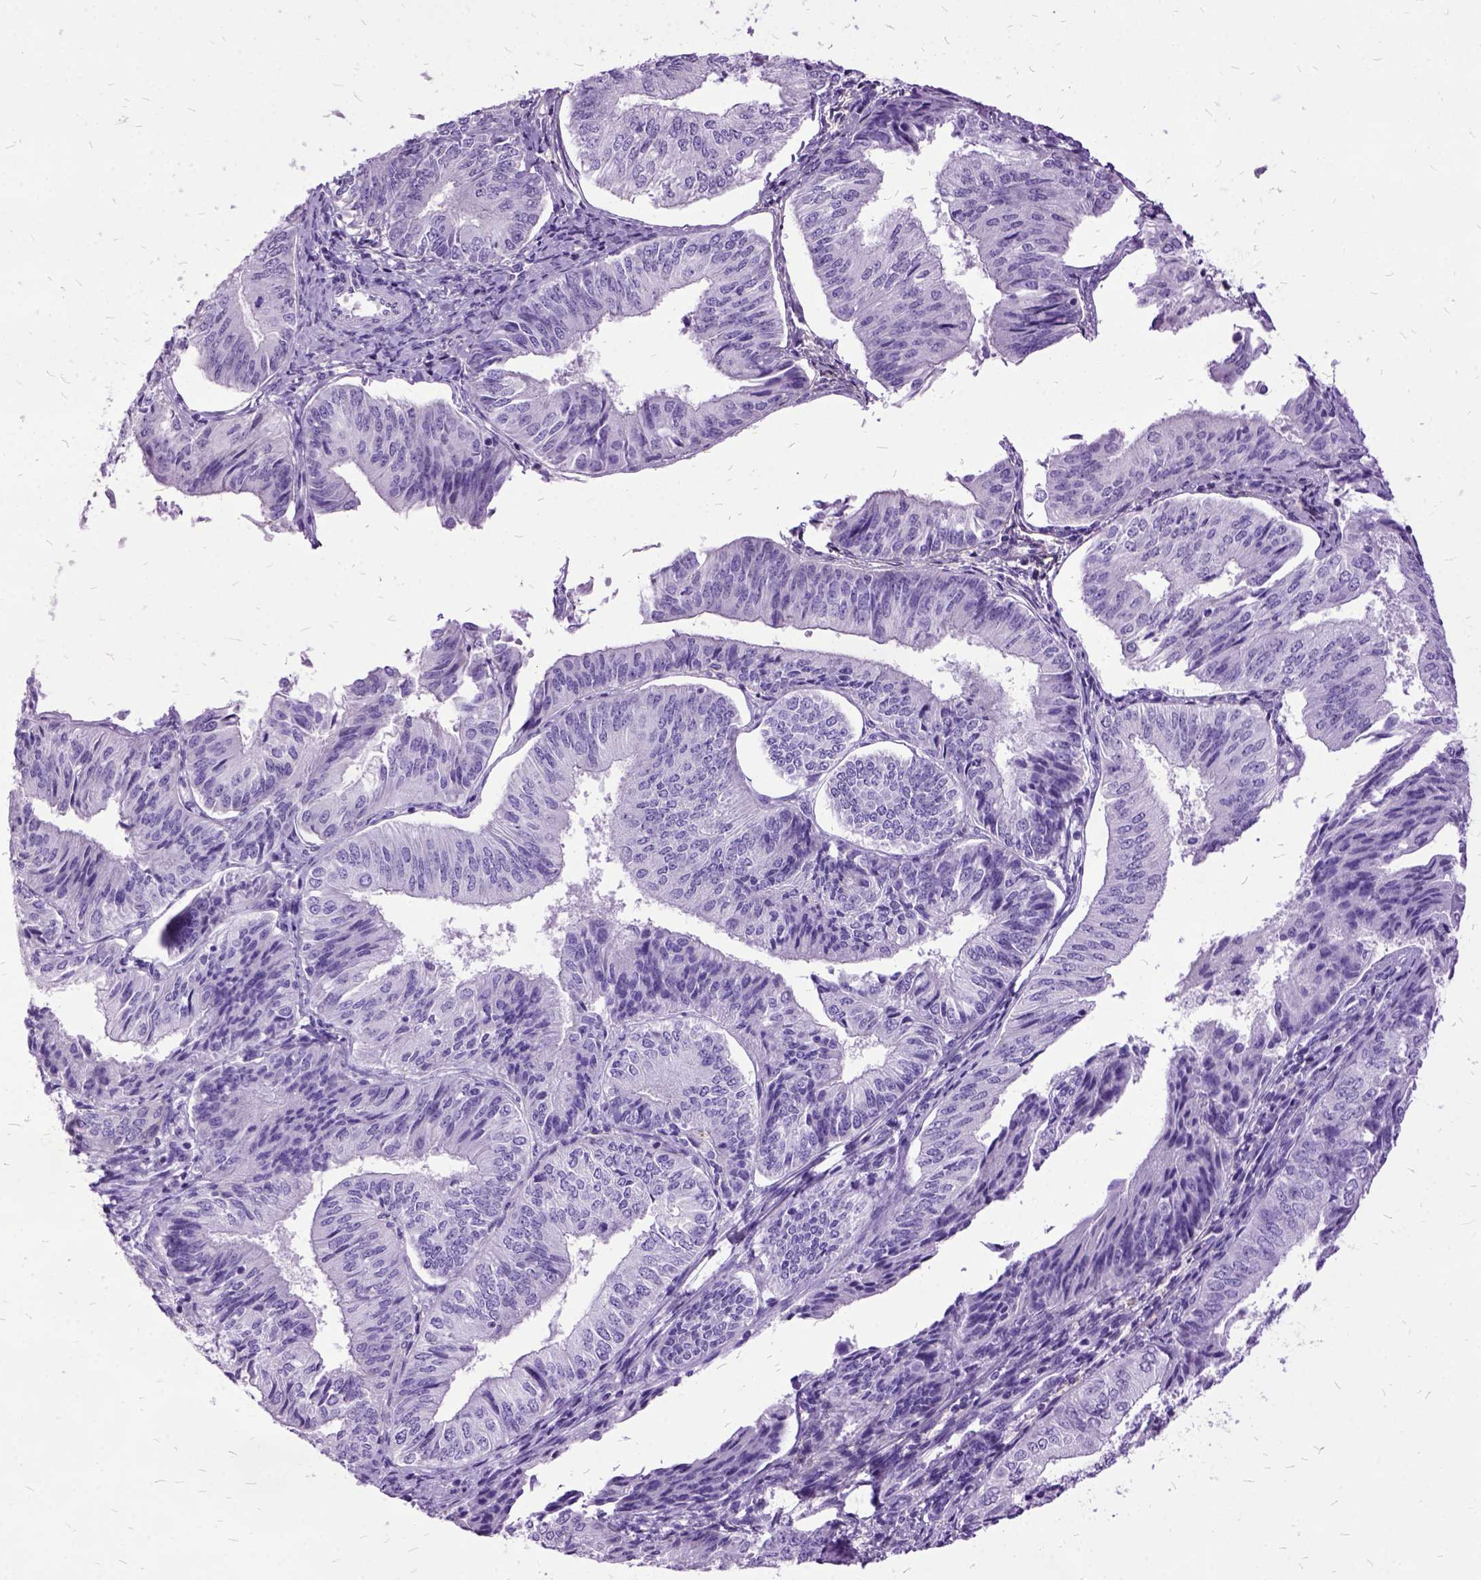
{"staining": {"intensity": "negative", "quantity": "none", "location": "none"}, "tissue": "endometrial cancer", "cell_type": "Tumor cells", "image_type": "cancer", "snomed": [{"axis": "morphology", "description": "Adenocarcinoma, NOS"}, {"axis": "topography", "description": "Endometrium"}], "caption": "IHC photomicrograph of endometrial cancer (adenocarcinoma) stained for a protein (brown), which shows no positivity in tumor cells.", "gene": "MME", "patient": {"sex": "female", "age": 58}}